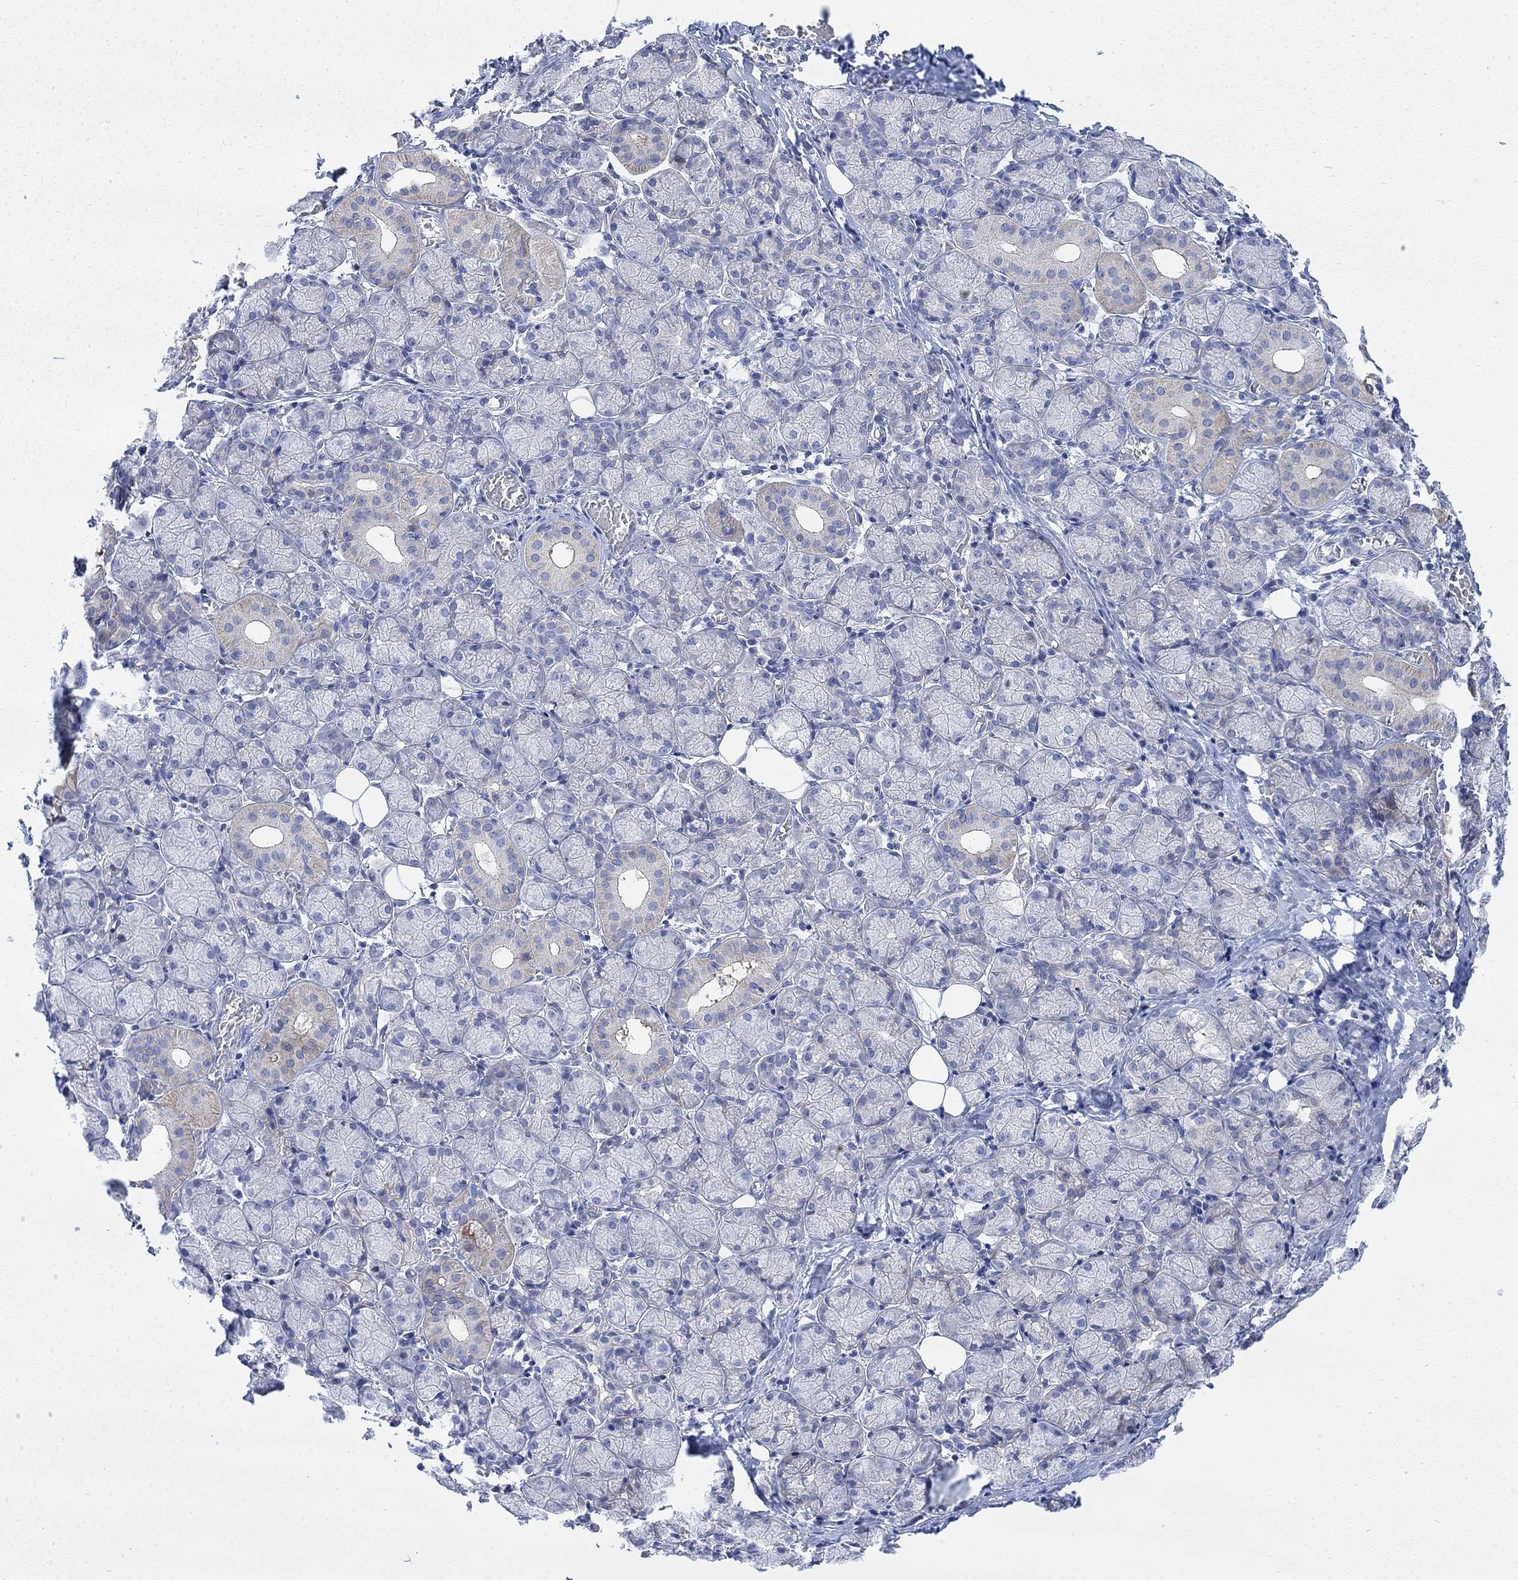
{"staining": {"intensity": "weak", "quantity": "<25%", "location": "cytoplasmic/membranous"}, "tissue": "salivary gland", "cell_type": "Glandular cells", "image_type": "normal", "snomed": [{"axis": "morphology", "description": "Normal tissue, NOS"}, {"axis": "topography", "description": "Salivary gland"}, {"axis": "topography", "description": "Peripheral nerve tissue"}], "caption": "There is no significant positivity in glandular cells of salivary gland. The staining was performed using DAB (3,3'-diaminobenzidine) to visualize the protein expression in brown, while the nuclei were stained in blue with hematoxylin (Magnification: 20x).", "gene": "TLDC2", "patient": {"sex": "female", "age": 24}}